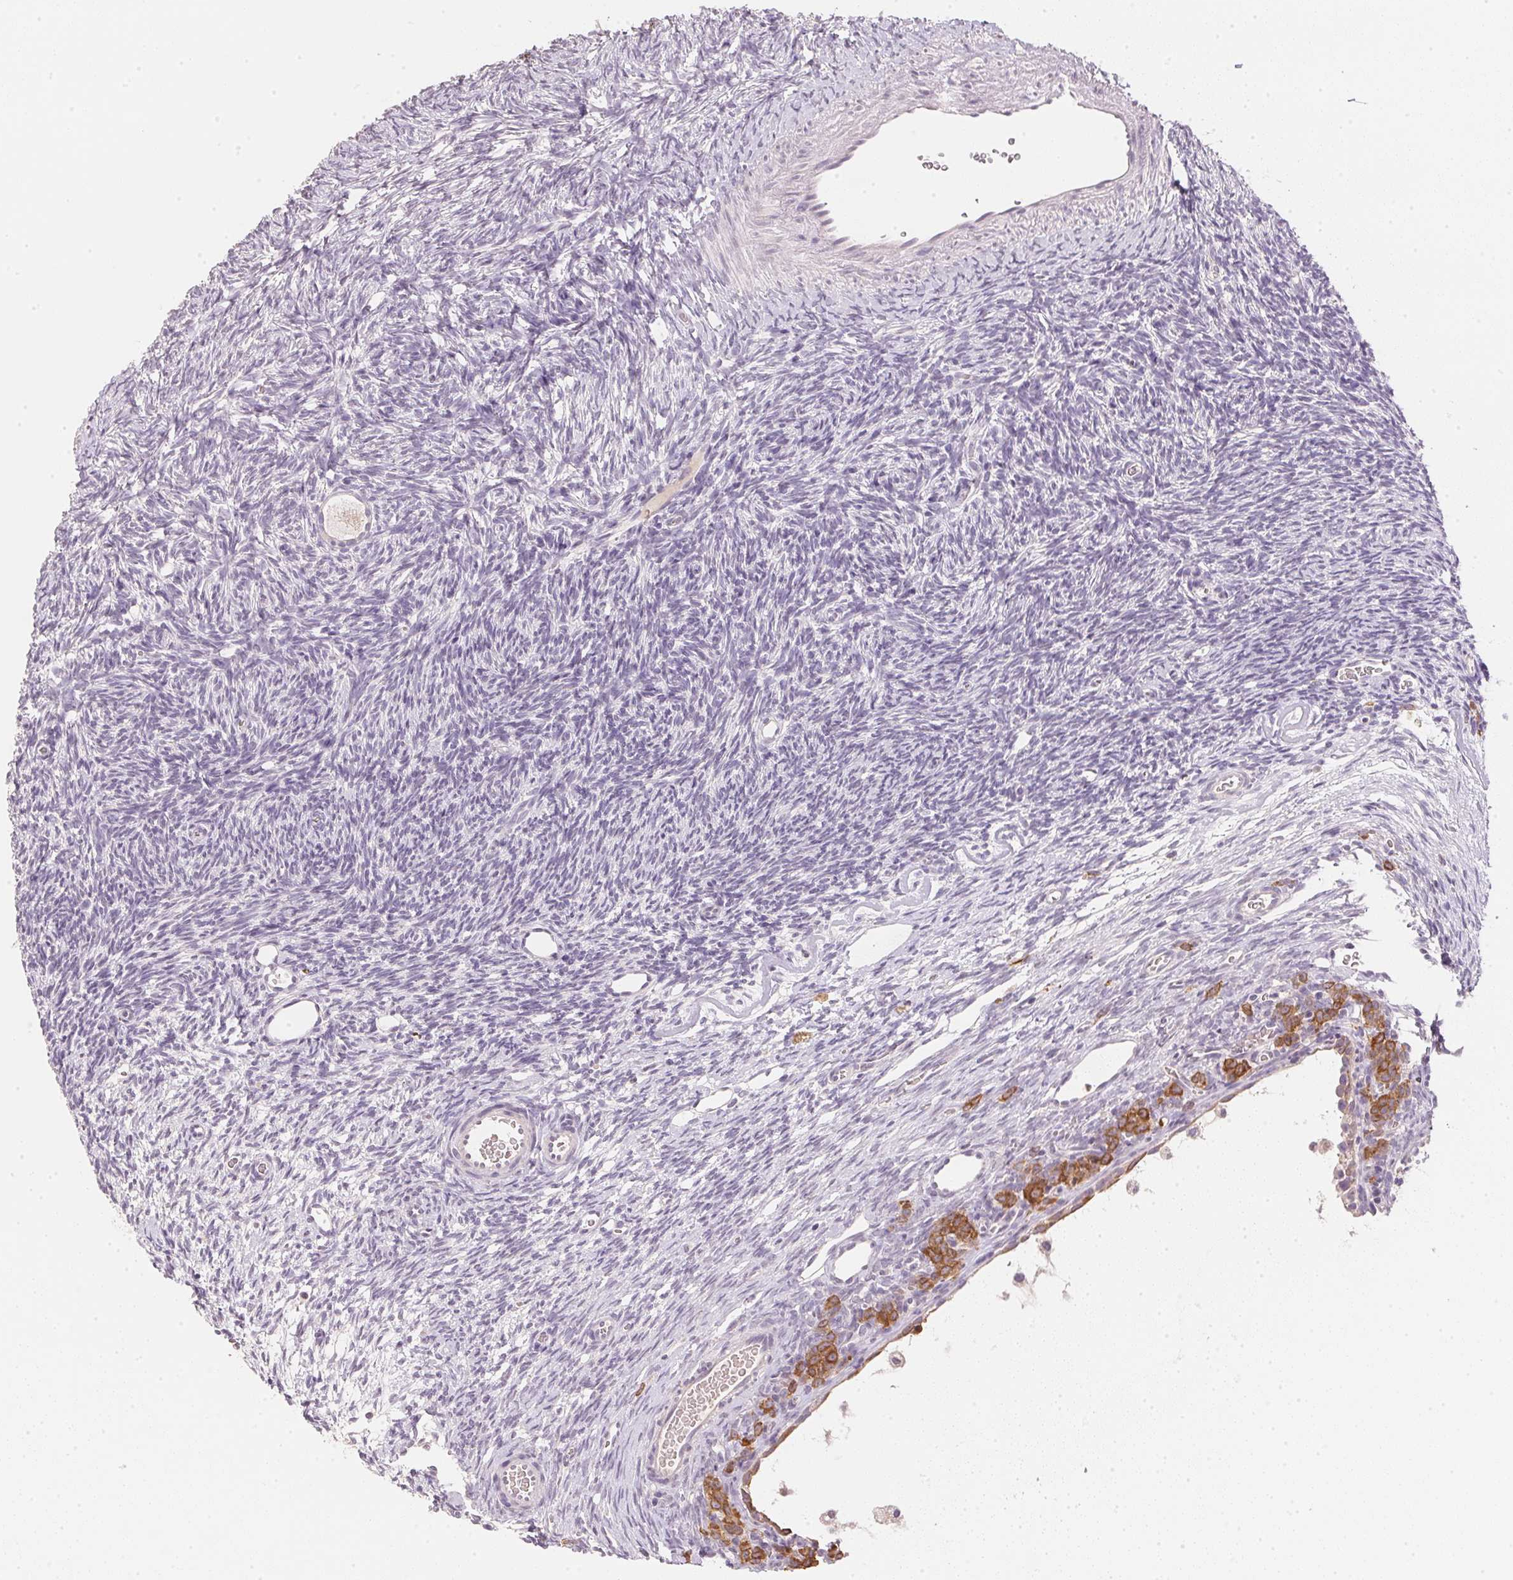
{"staining": {"intensity": "negative", "quantity": "none", "location": "none"}, "tissue": "ovary", "cell_type": "Follicle cells", "image_type": "normal", "snomed": [{"axis": "morphology", "description": "Normal tissue, NOS"}, {"axis": "topography", "description": "Ovary"}], "caption": "Immunohistochemistry image of benign ovary stained for a protein (brown), which displays no expression in follicle cells.", "gene": "DHCR24", "patient": {"sex": "female", "age": 34}}